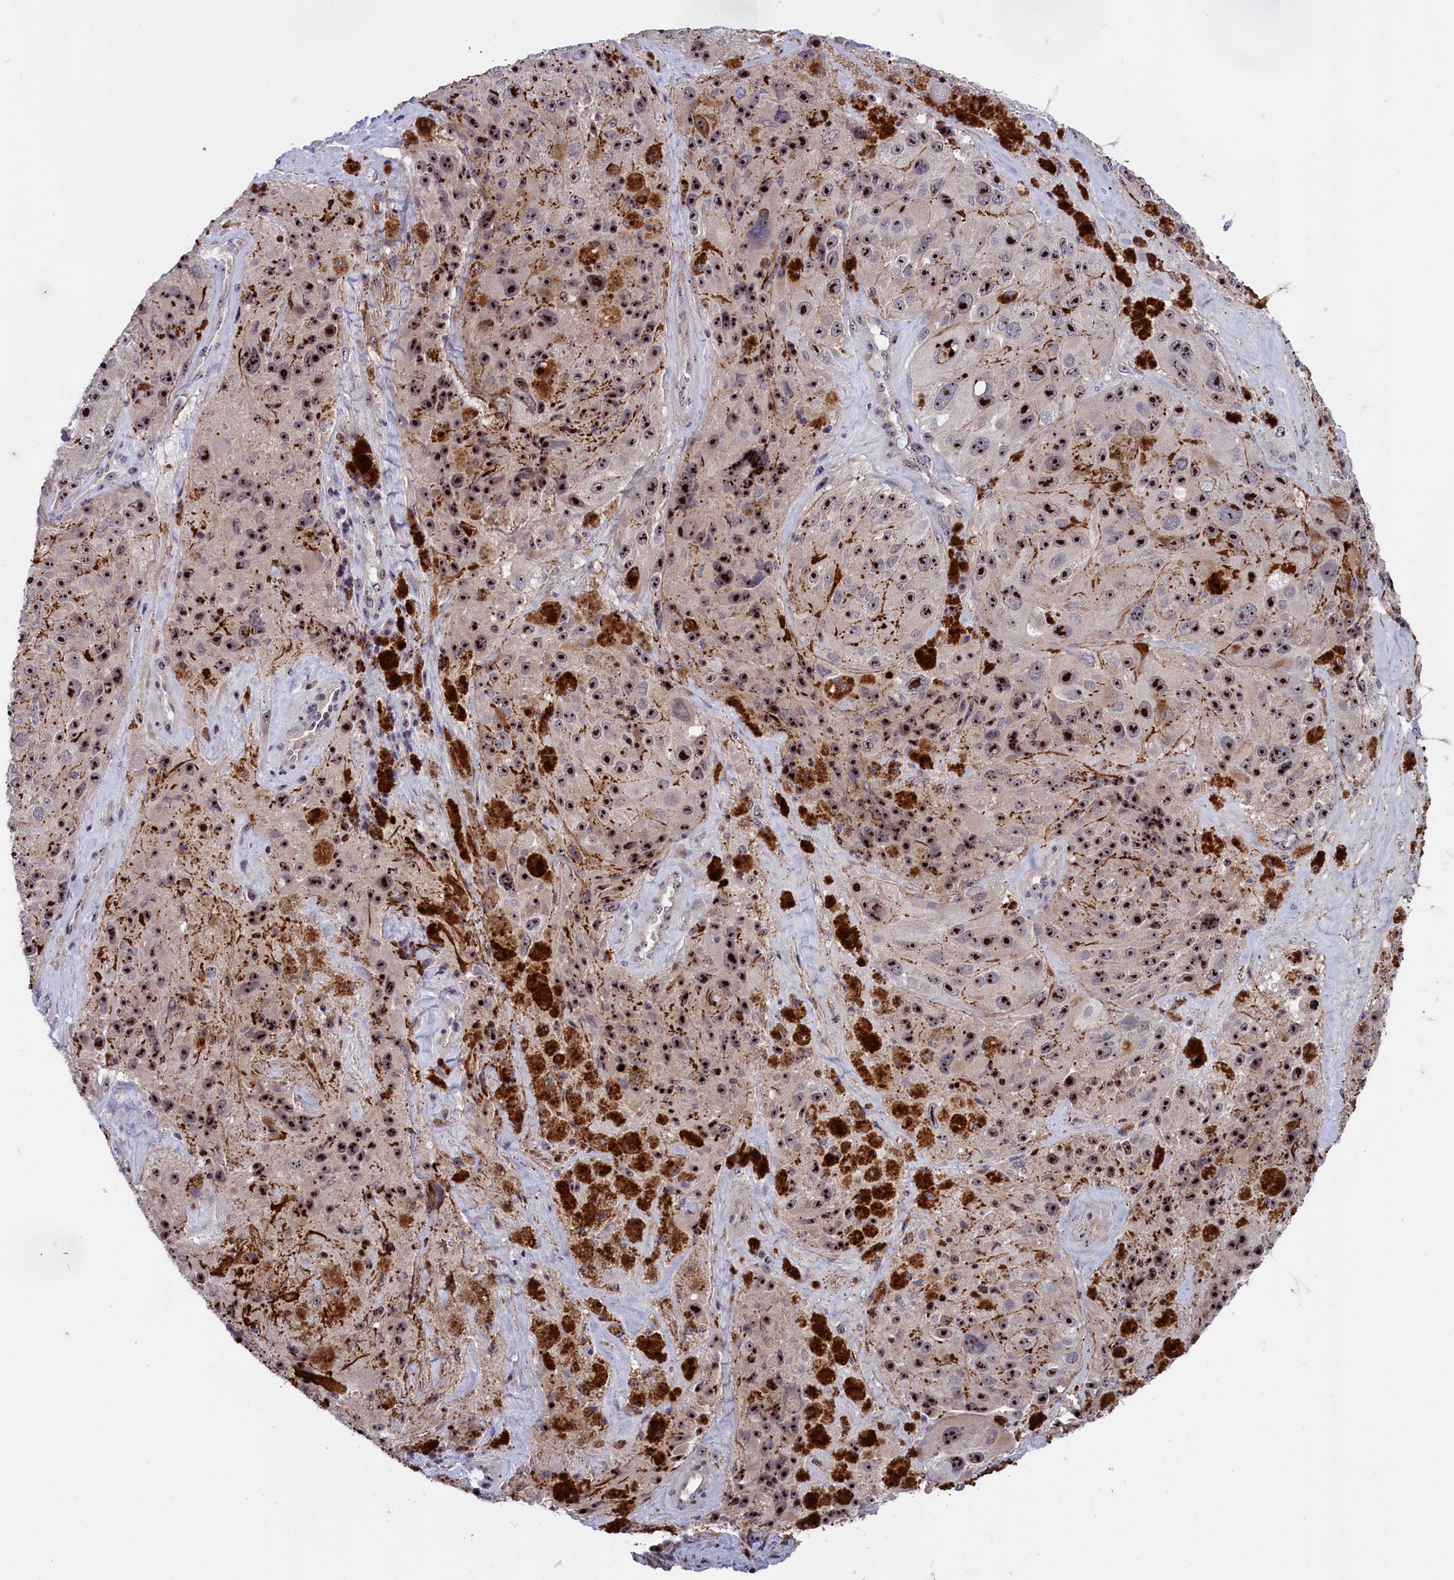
{"staining": {"intensity": "strong", "quantity": ">75%", "location": "nuclear"}, "tissue": "melanoma", "cell_type": "Tumor cells", "image_type": "cancer", "snomed": [{"axis": "morphology", "description": "Malignant melanoma, Metastatic site"}, {"axis": "topography", "description": "Lymph node"}], "caption": "Malignant melanoma (metastatic site) stained for a protein exhibits strong nuclear positivity in tumor cells. The protein is shown in brown color, while the nuclei are stained blue.", "gene": "PPAN", "patient": {"sex": "male", "age": 62}}